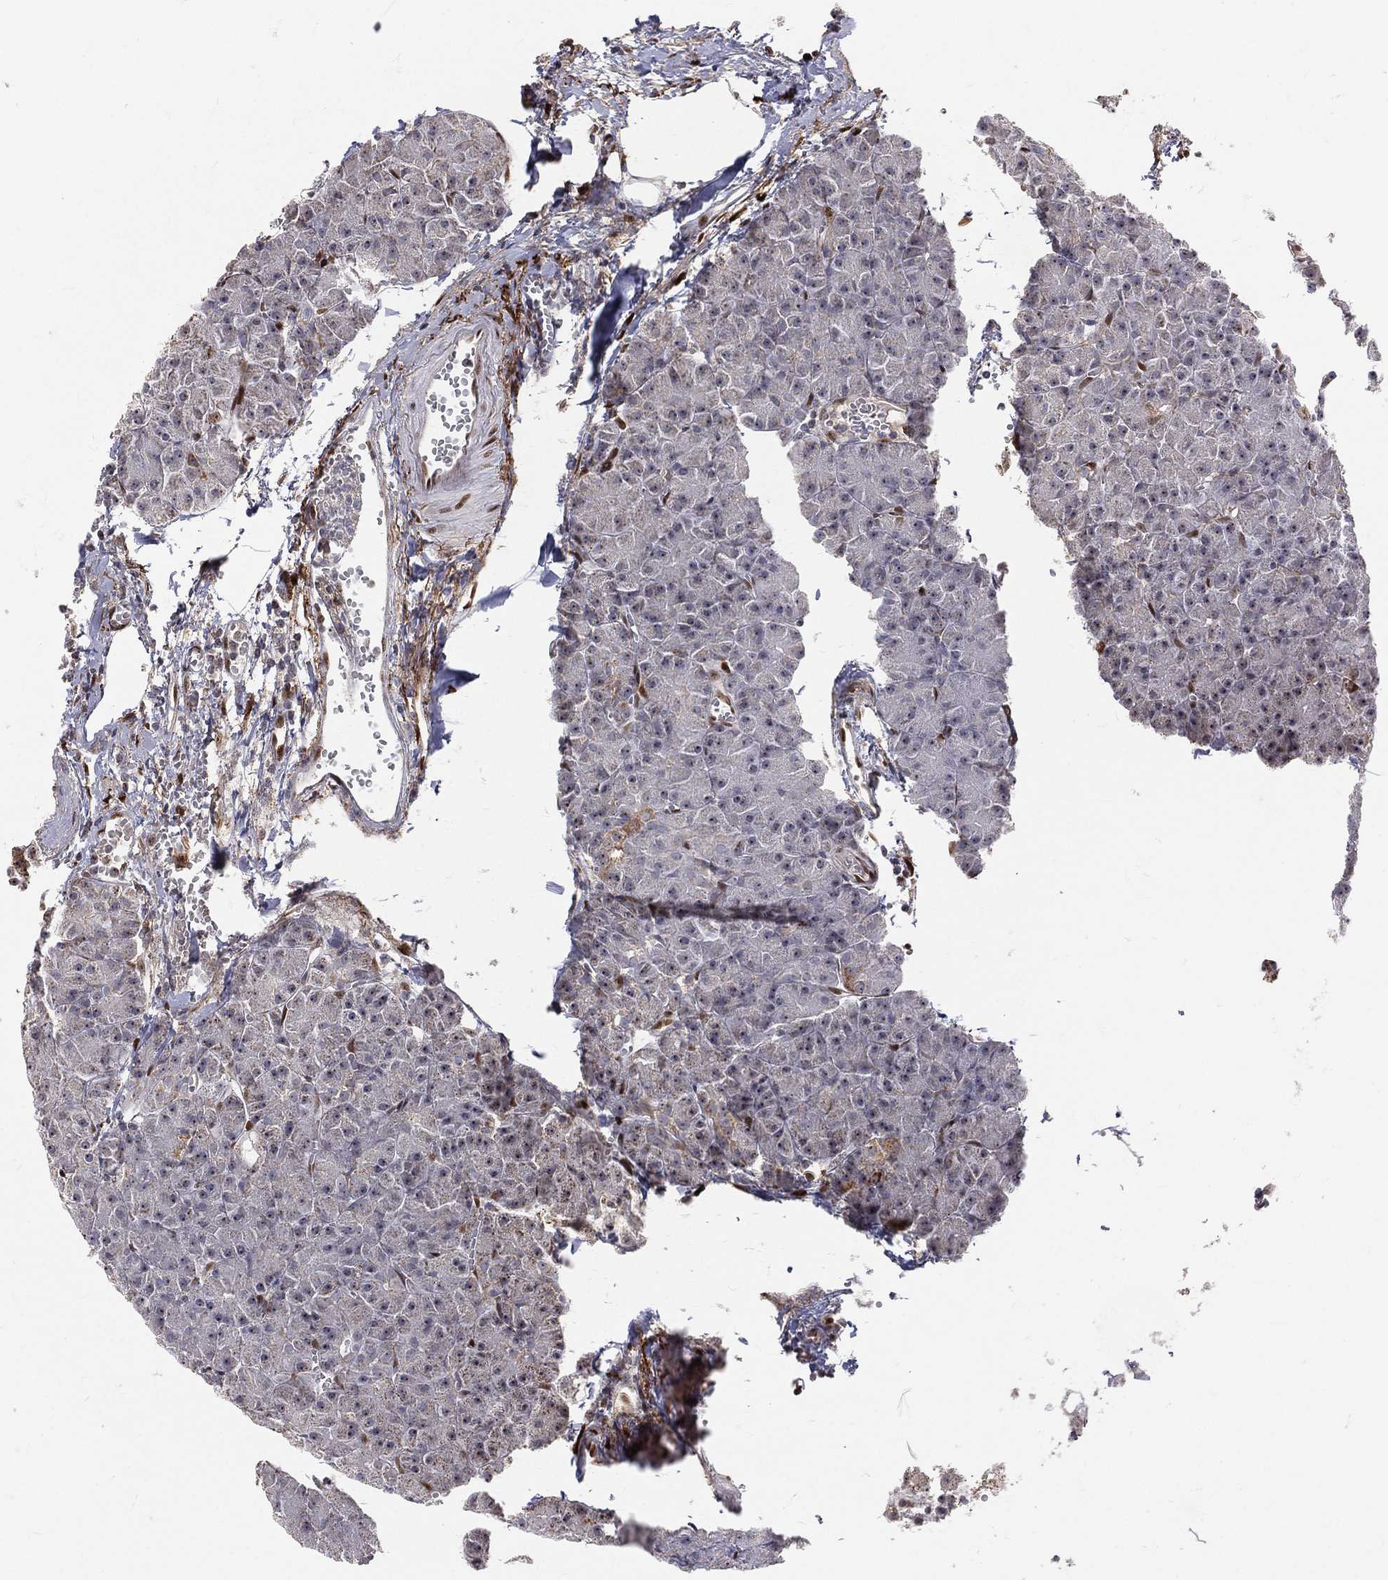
{"staining": {"intensity": "negative", "quantity": "none", "location": "none"}, "tissue": "pancreas", "cell_type": "Exocrine glandular cells", "image_type": "normal", "snomed": [{"axis": "morphology", "description": "Normal tissue, NOS"}, {"axis": "topography", "description": "Pancreas"}], "caption": "Immunohistochemical staining of unremarkable human pancreas demonstrates no significant staining in exocrine glandular cells. (Brightfield microscopy of DAB (3,3'-diaminobenzidine) IHC at high magnification).", "gene": "ZEB1", "patient": {"sex": "male", "age": 61}}